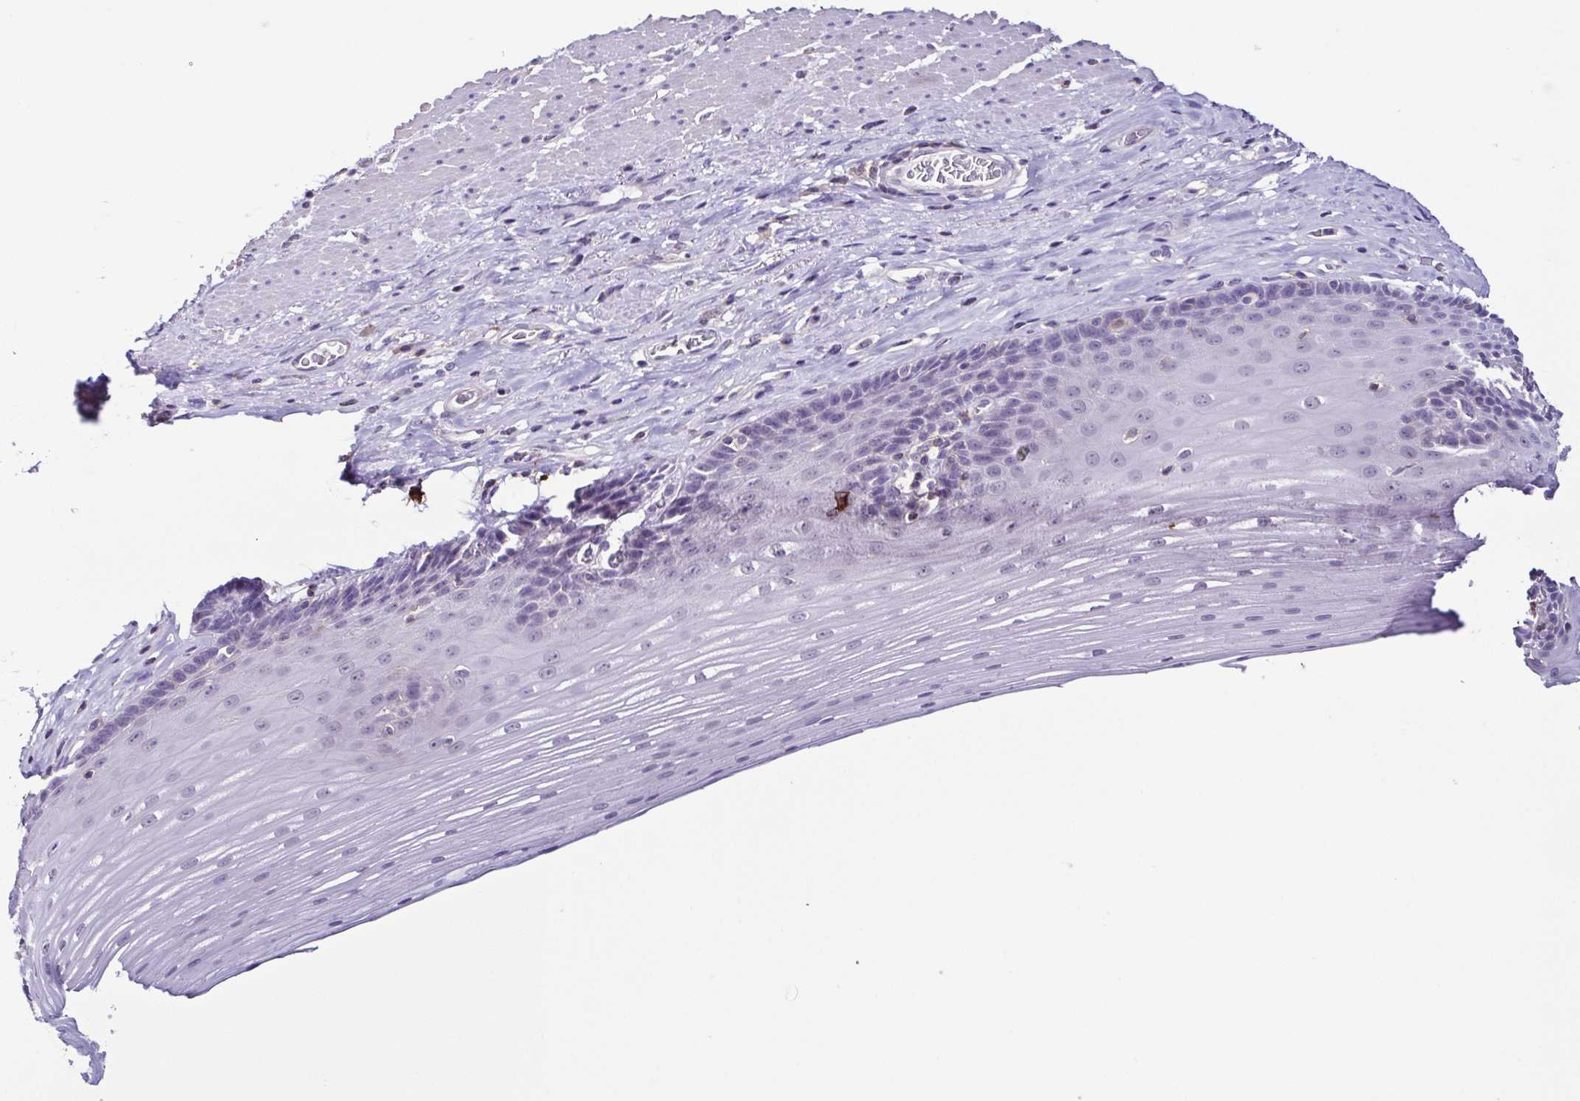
{"staining": {"intensity": "negative", "quantity": "none", "location": "none"}, "tissue": "esophagus", "cell_type": "Squamous epithelial cells", "image_type": "normal", "snomed": [{"axis": "morphology", "description": "Normal tissue, NOS"}, {"axis": "topography", "description": "Esophagus"}], "caption": "Human esophagus stained for a protein using immunohistochemistry displays no expression in squamous epithelial cells.", "gene": "TNNT2", "patient": {"sex": "male", "age": 62}}